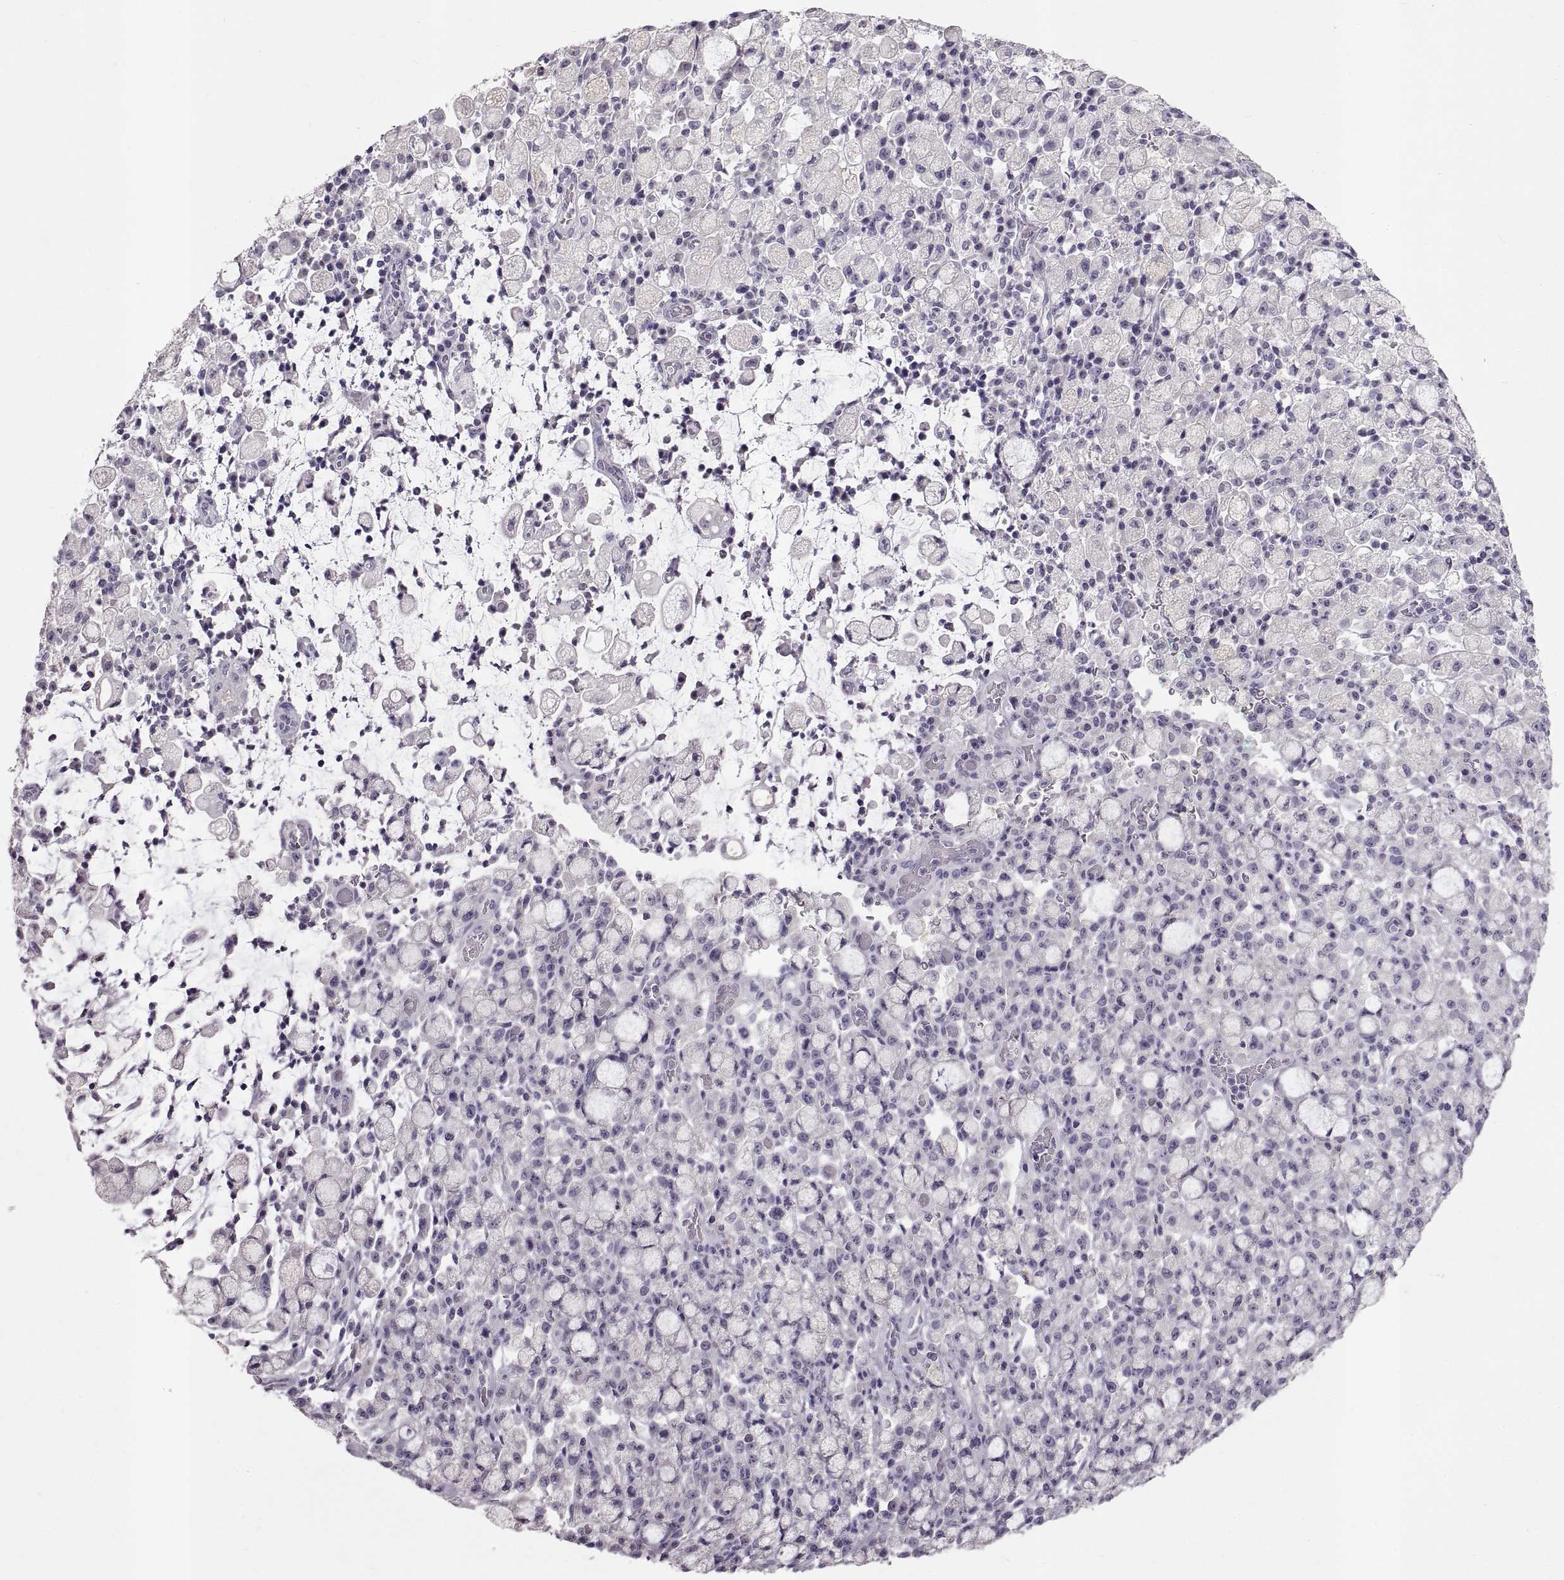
{"staining": {"intensity": "negative", "quantity": "none", "location": "none"}, "tissue": "stomach cancer", "cell_type": "Tumor cells", "image_type": "cancer", "snomed": [{"axis": "morphology", "description": "Adenocarcinoma, NOS"}, {"axis": "topography", "description": "Stomach"}], "caption": "This is a image of immunohistochemistry staining of stomach cancer (adenocarcinoma), which shows no expression in tumor cells. The staining was performed using DAB to visualize the protein expression in brown, while the nuclei were stained in blue with hematoxylin (Magnification: 20x).", "gene": "WBP2NL", "patient": {"sex": "male", "age": 58}}